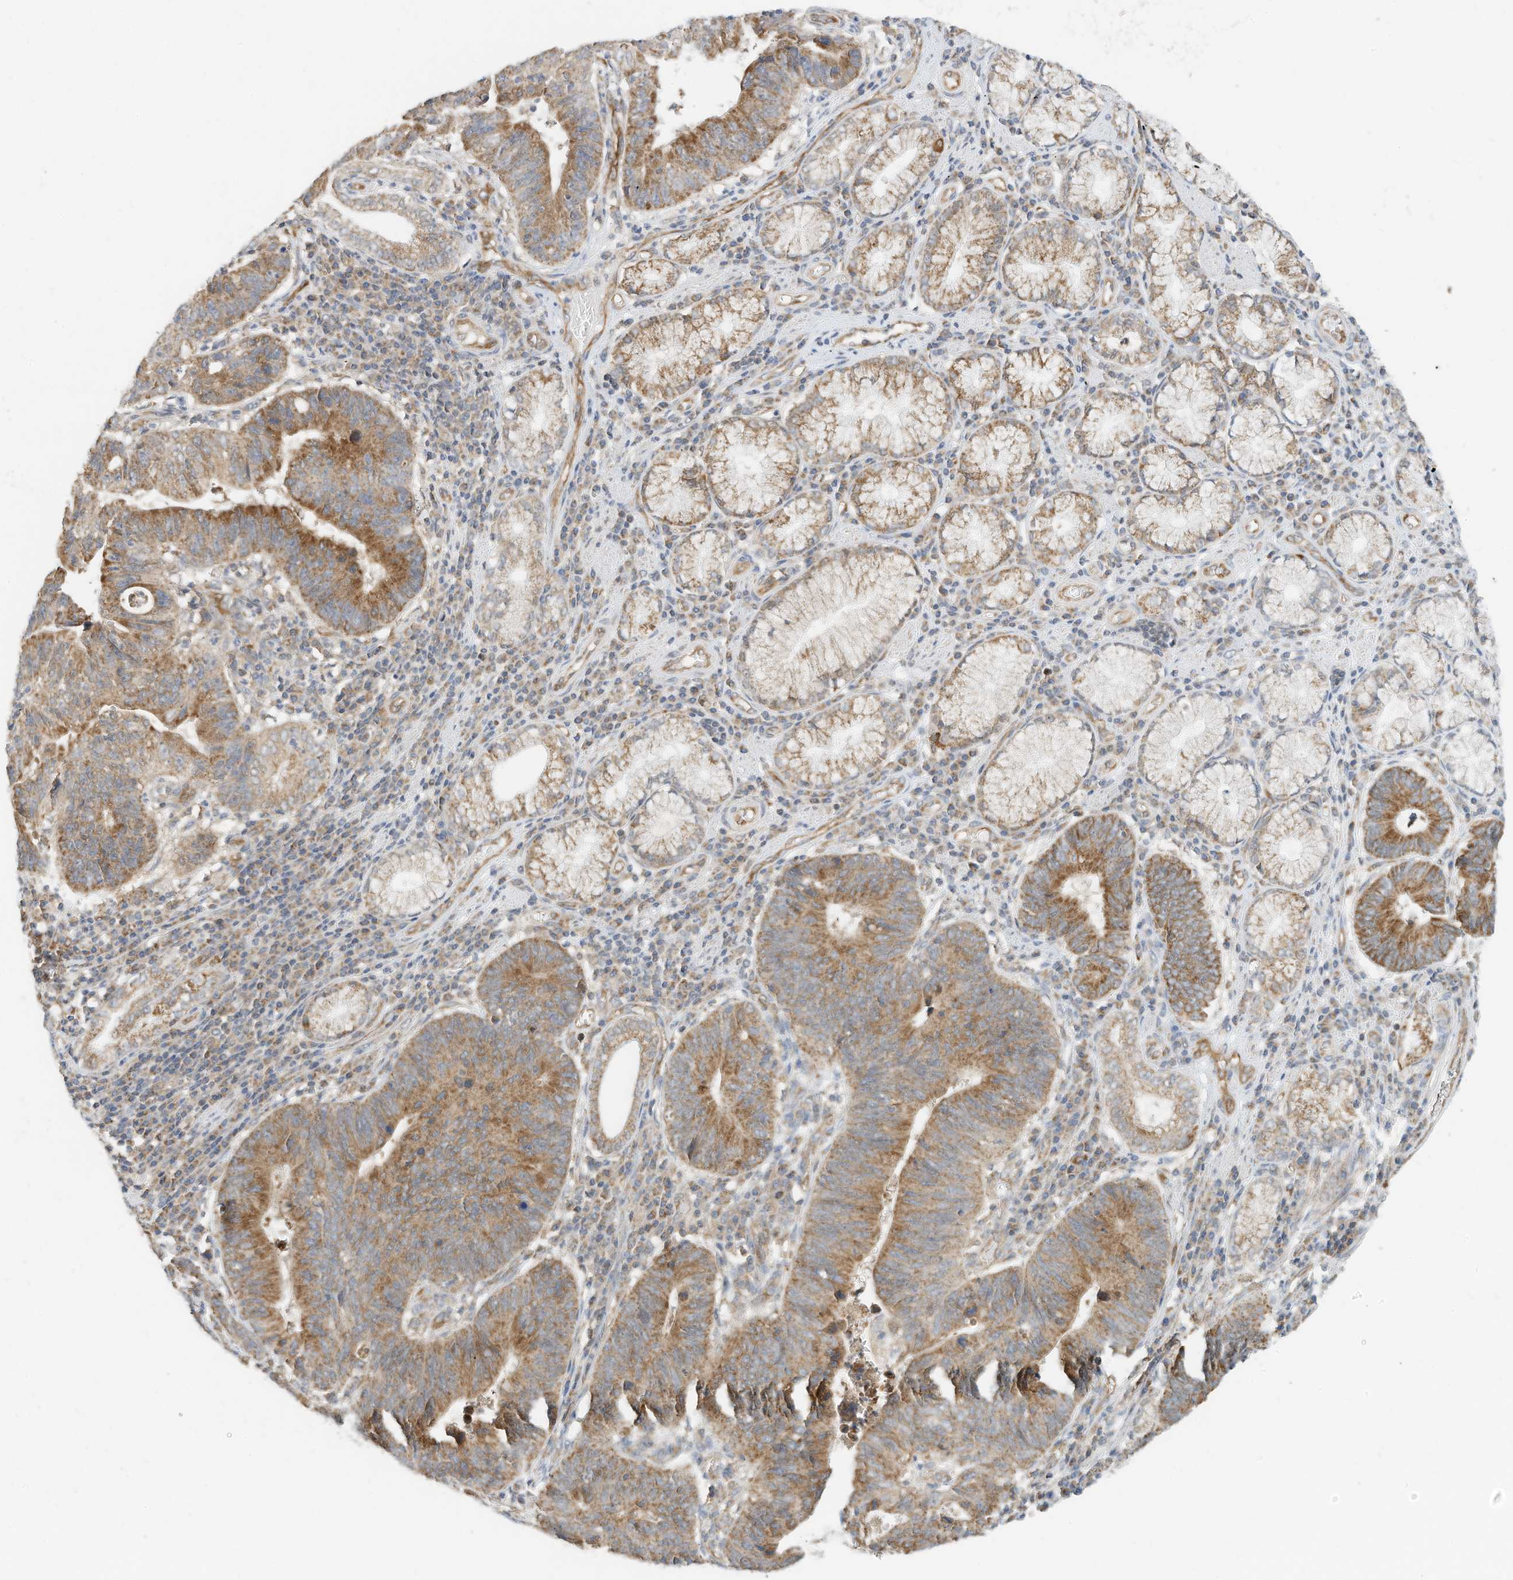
{"staining": {"intensity": "moderate", "quantity": "25%-75%", "location": "cytoplasmic/membranous"}, "tissue": "stomach cancer", "cell_type": "Tumor cells", "image_type": "cancer", "snomed": [{"axis": "morphology", "description": "Adenocarcinoma, NOS"}, {"axis": "topography", "description": "Stomach"}], "caption": "The immunohistochemical stain highlights moderate cytoplasmic/membranous expression in tumor cells of stomach cancer tissue. Using DAB (3,3'-diaminobenzidine) (brown) and hematoxylin (blue) stains, captured at high magnification using brightfield microscopy.", "gene": "METTL6", "patient": {"sex": "male", "age": 59}}